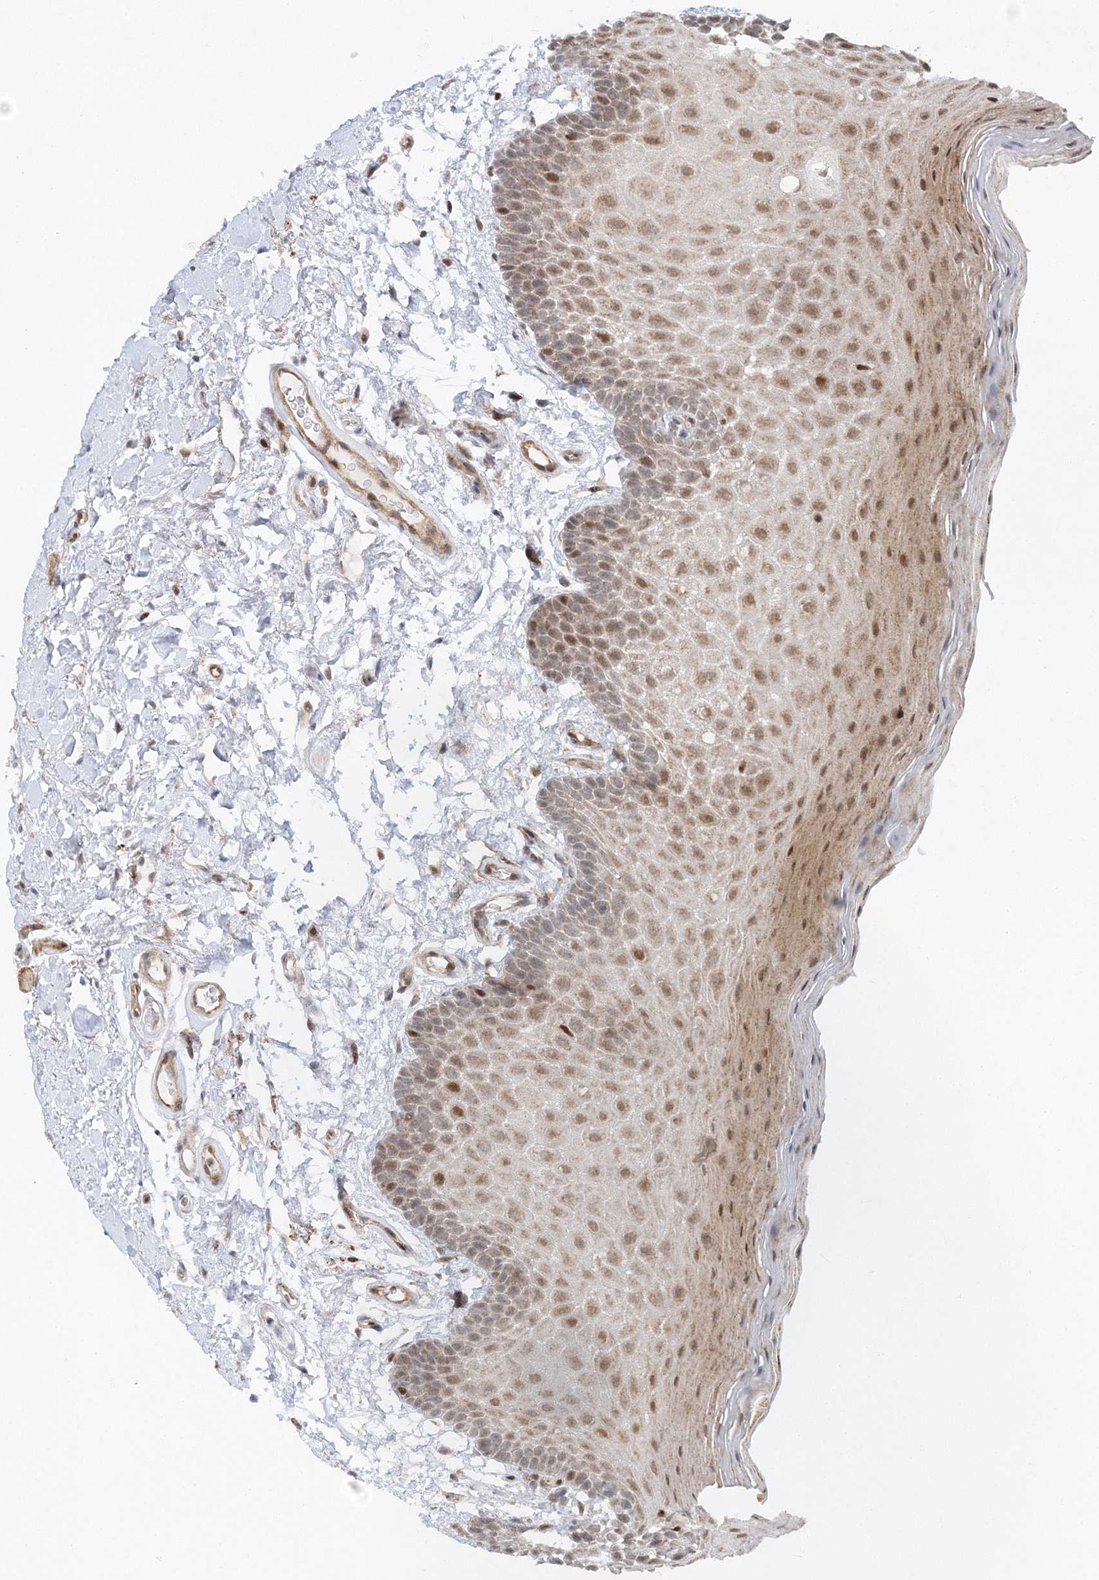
{"staining": {"intensity": "moderate", "quantity": ">75%", "location": "cytoplasmic/membranous,nuclear"}, "tissue": "oral mucosa", "cell_type": "Squamous epithelial cells", "image_type": "normal", "snomed": [{"axis": "morphology", "description": "Normal tissue, NOS"}, {"axis": "topography", "description": "Oral tissue"}], "caption": "Protein analysis of normal oral mucosa displays moderate cytoplasmic/membranous,nuclear staining in about >75% of squamous epithelial cells.", "gene": "RAB11FIP2", "patient": {"sex": "male", "age": 62}}